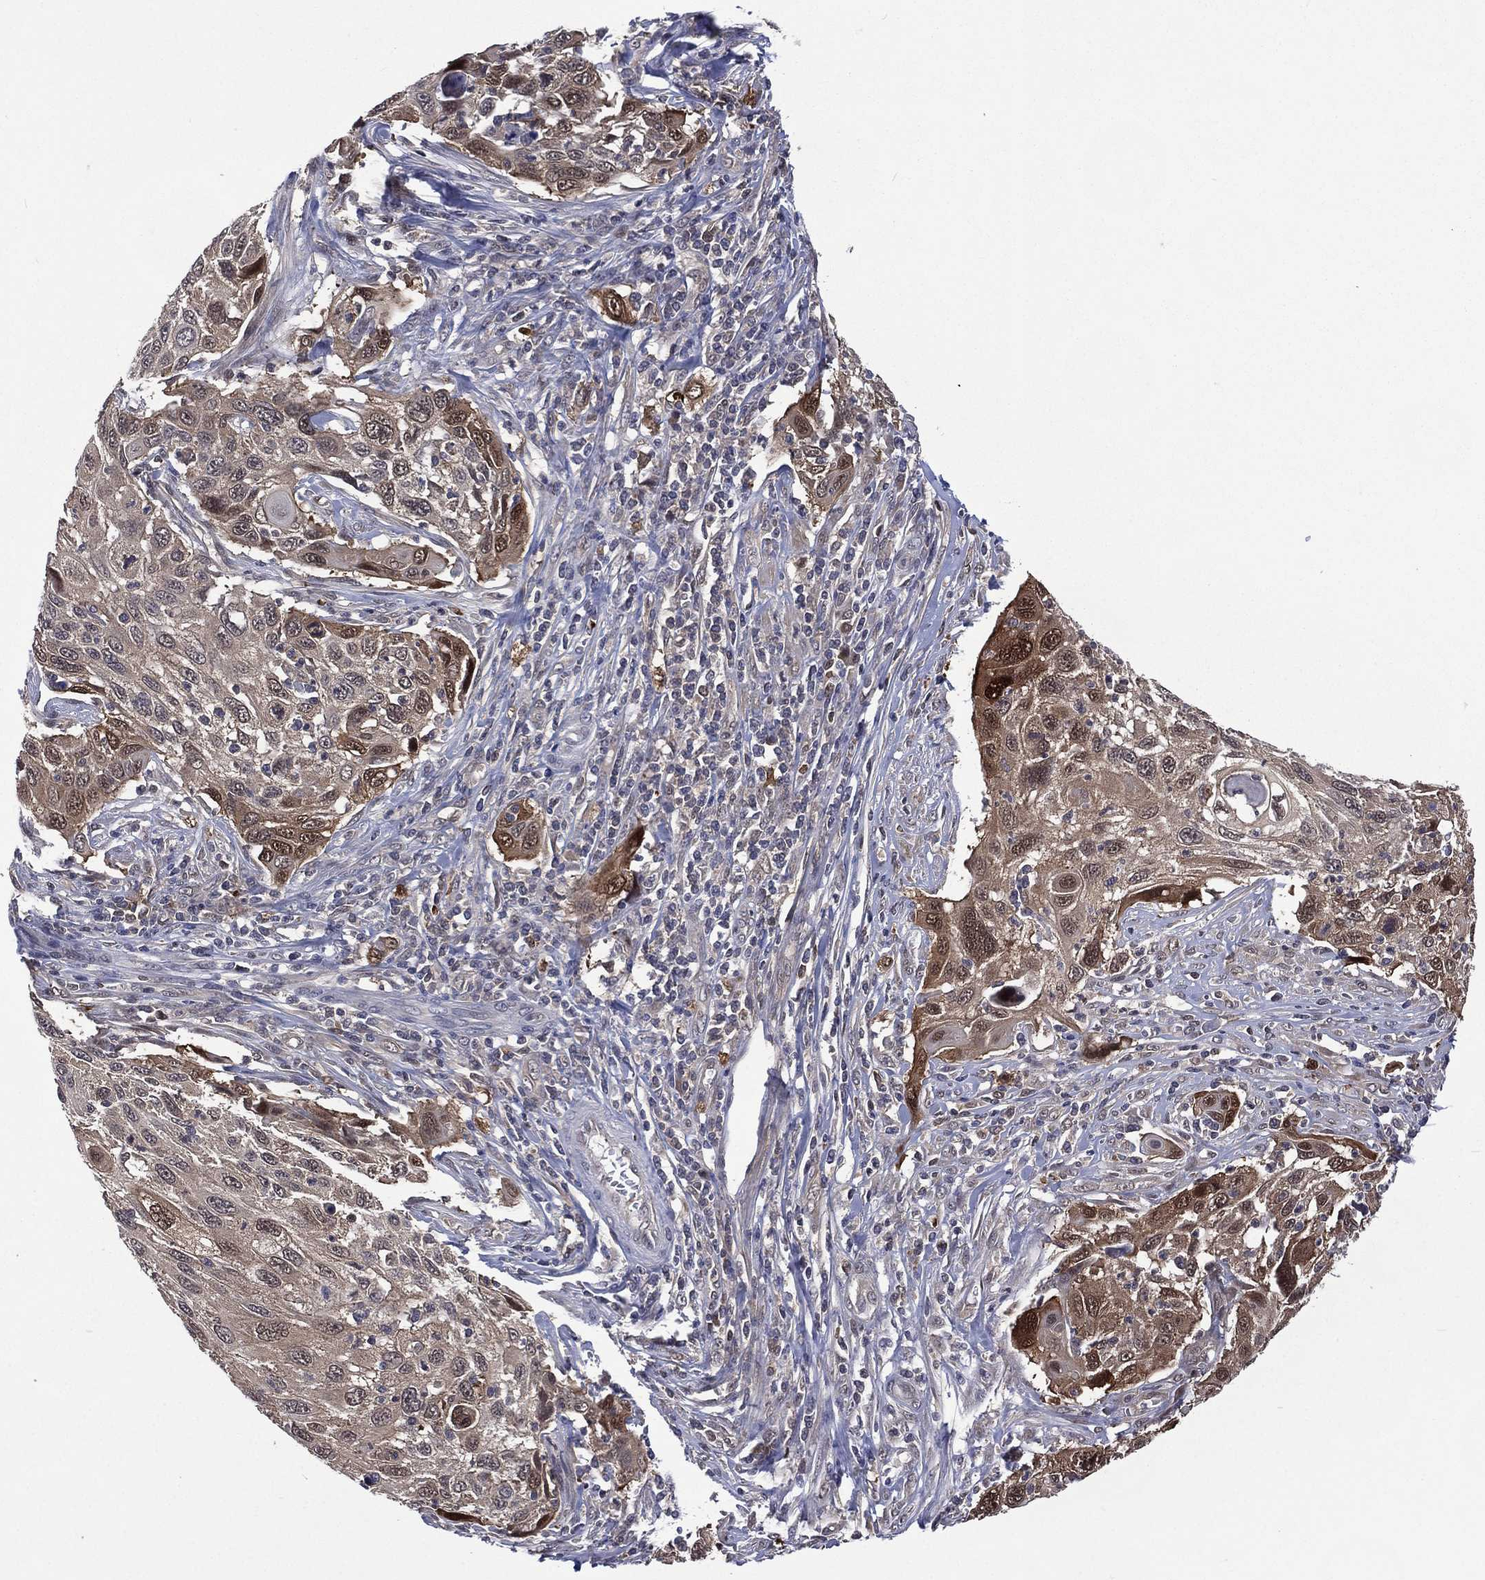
{"staining": {"intensity": "strong", "quantity": "<25%", "location": "cytoplasmic/membranous,nuclear"}, "tissue": "cervical cancer", "cell_type": "Tumor cells", "image_type": "cancer", "snomed": [{"axis": "morphology", "description": "Squamous cell carcinoma, NOS"}, {"axis": "topography", "description": "Cervix"}], "caption": "Strong cytoplasmic/membranous and nuclear positivity is identified in about <25% of tumor cells in cervical cancer (squamous cell carcinoma).", "gene": "MTAP", "patient": {"sex": "female", "age": 70}}